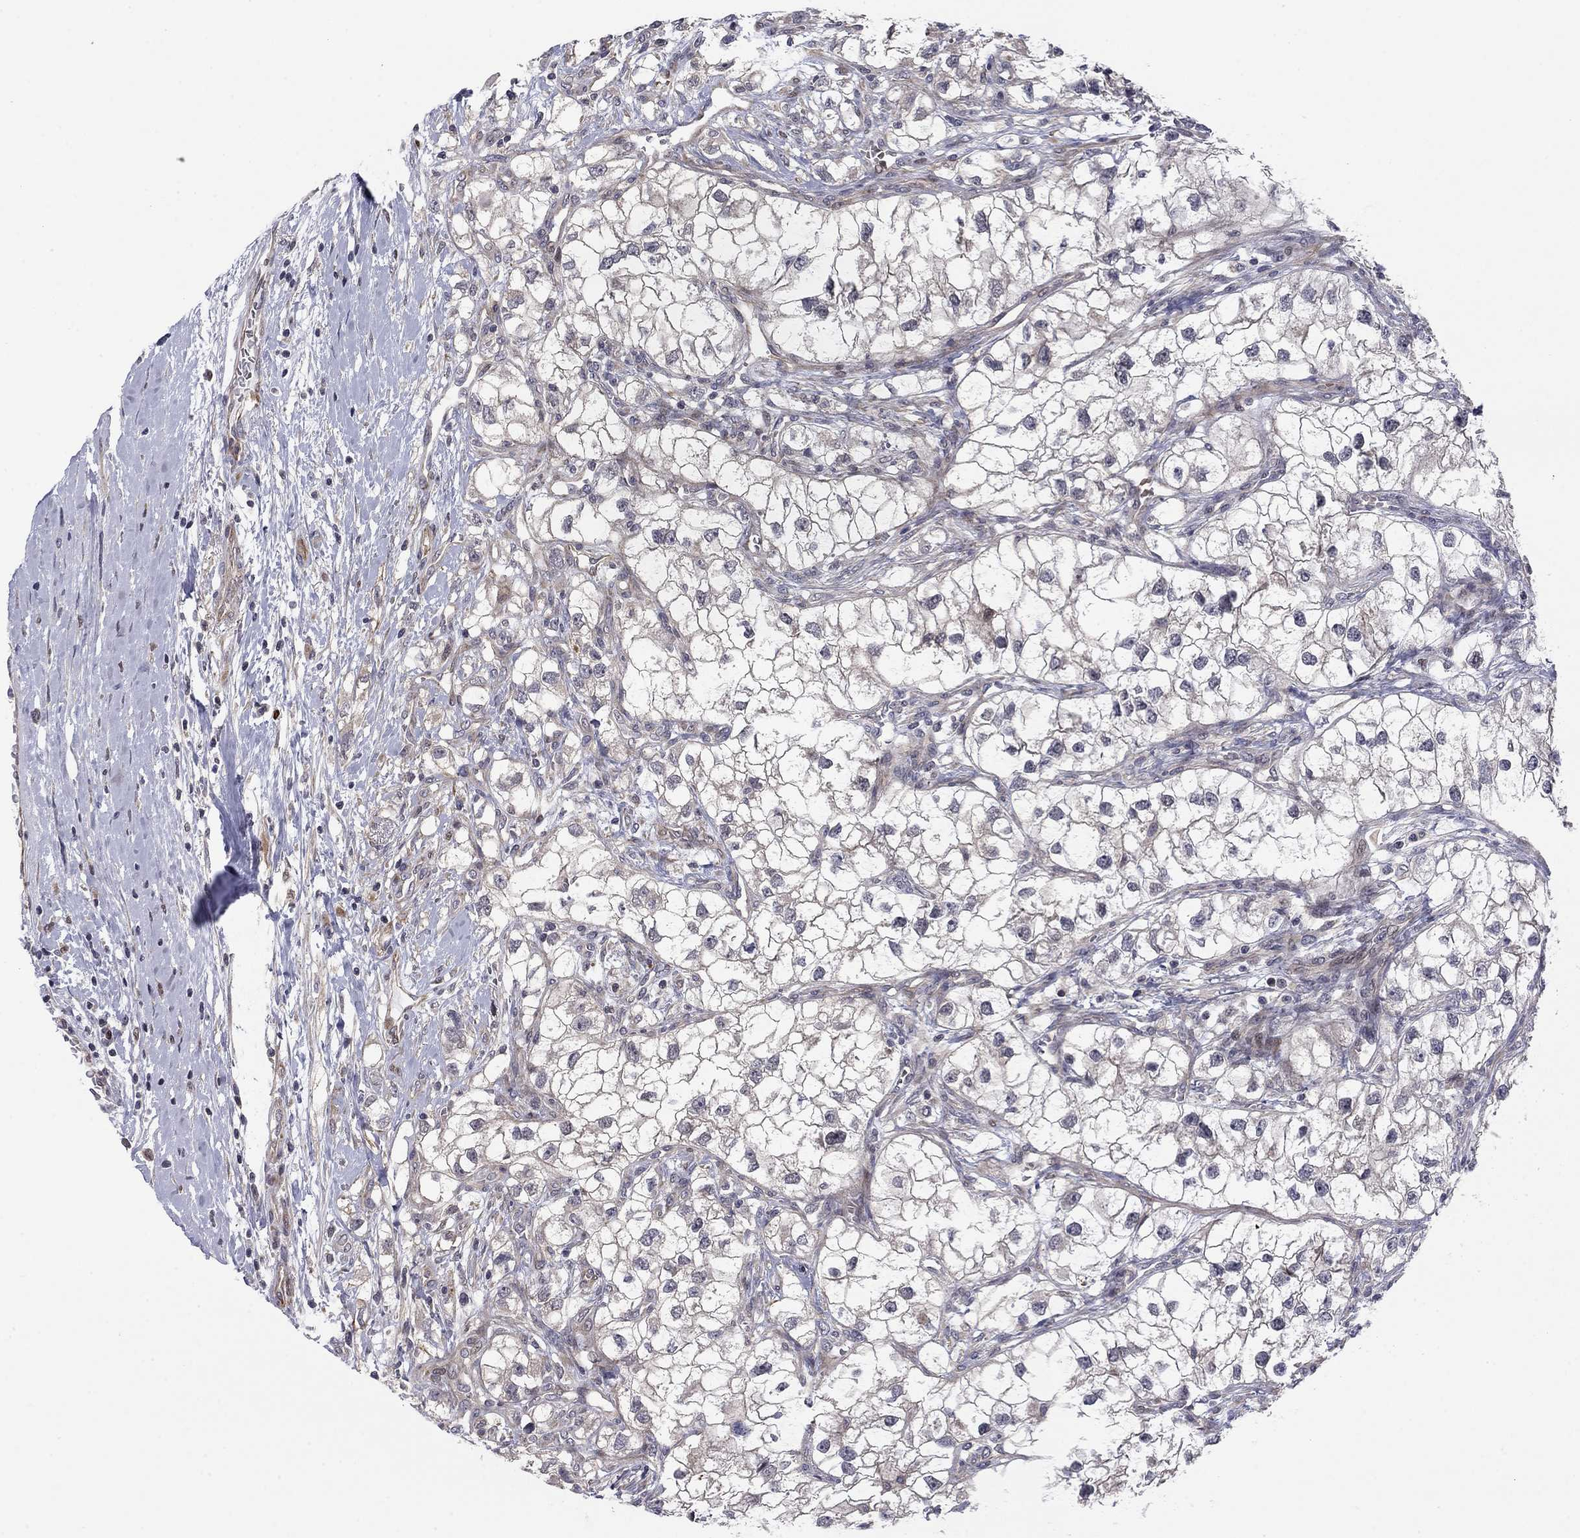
{"staining": {"intensity": "negative", "quantity": "none", "location": "none"}, "tissue": "renal cancer", "cell_type": "Tumor cells", "image_type": "cancer", "snomed": [{"axis": "morphology", "description": "Adenocarcinoma, NOS"}, {"axis": "topography", "description": "Kidney"}], "caption": "Immunohistochemistry (IHC) image of neoplastic tissue: human adenocarcinoma (renal) stained with DAB shows no significant protein expression in tumor cells.", "gene": "BCL11A", "patient": {"sex": "male", "age": 59}}